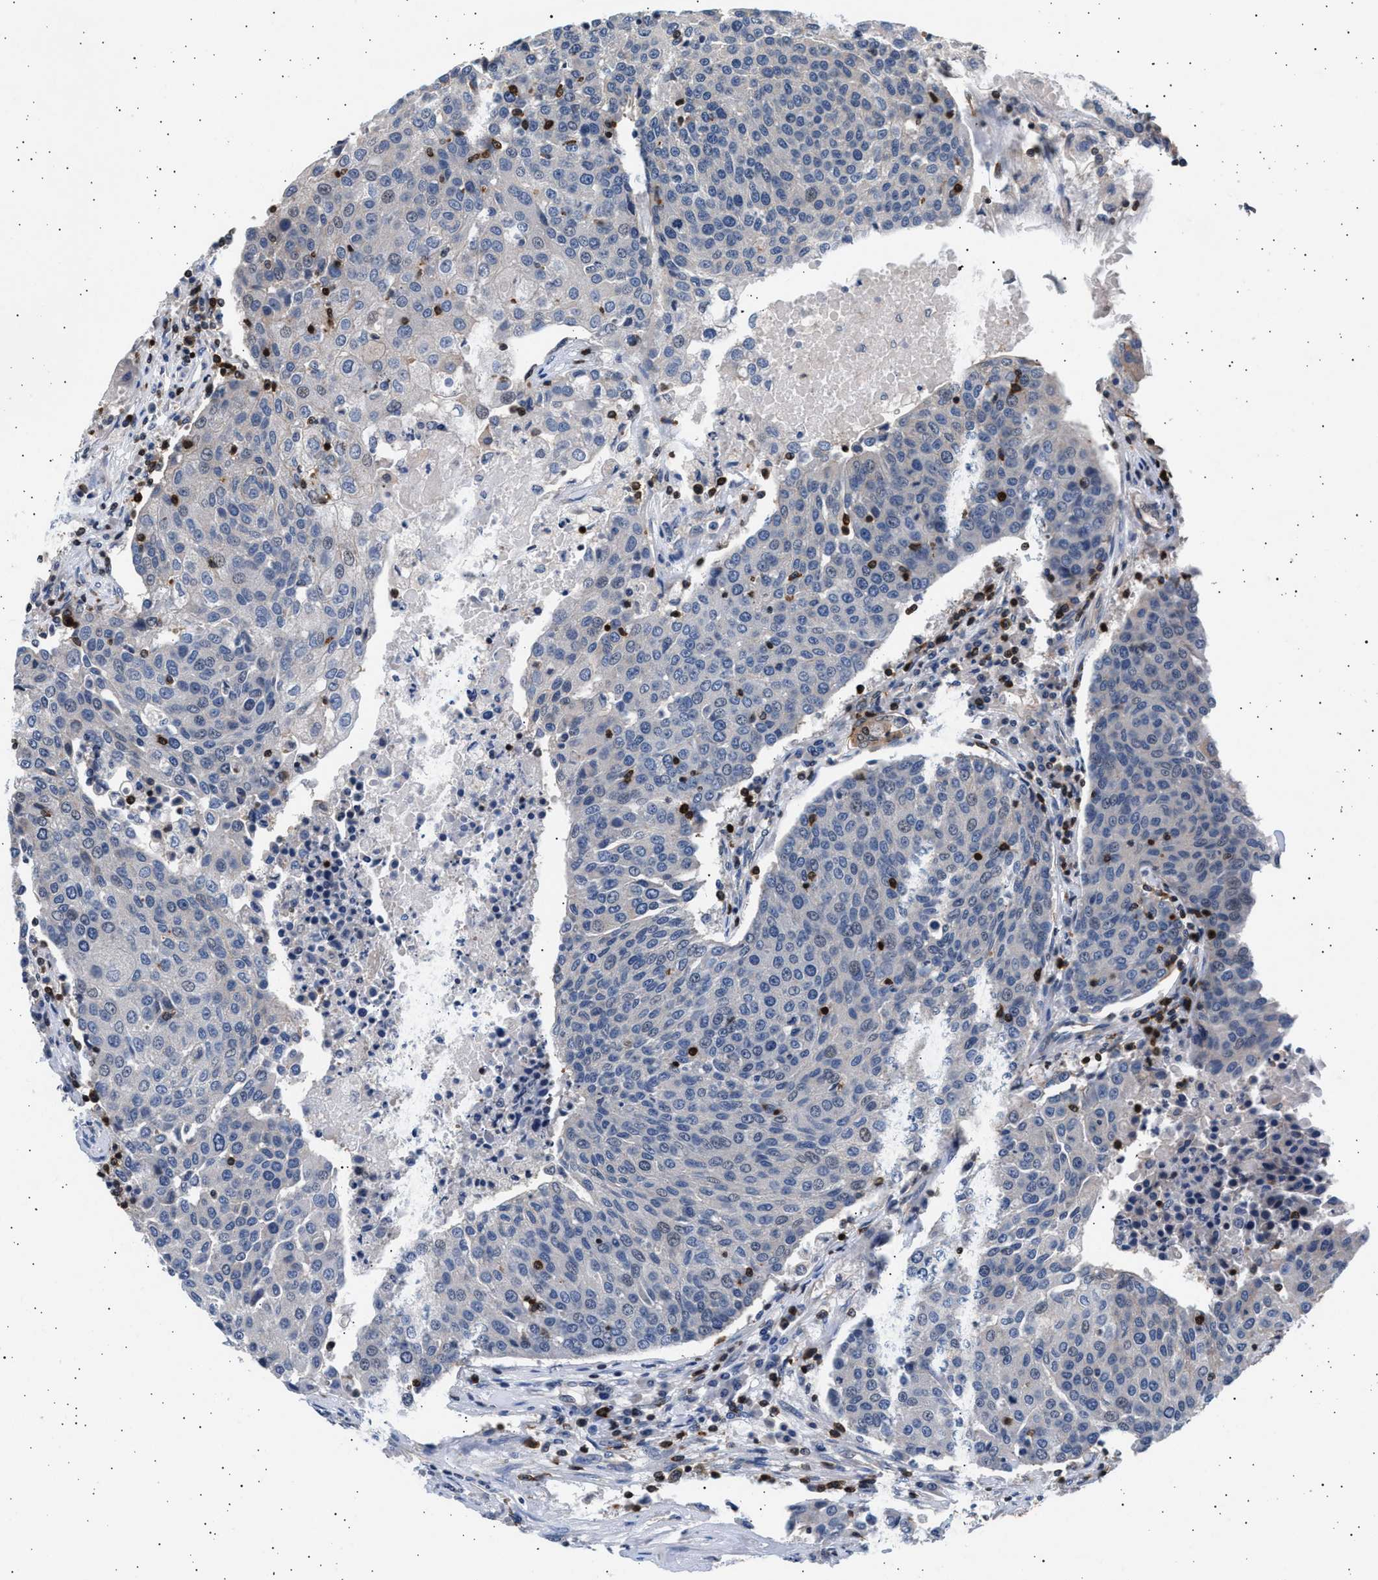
{"staining": {"intensity": "negative", "quantity": "none", "location": "none"}, "tissue": "urothelial cancer", "cell_type": "Tumor cells", "image_type": "cancer", "snomed": [{"axis": "morphology", "description": "Urothelial carcinoma, High grade"}, {"axis": "topography", "description": "Urinary bladder"}], "caption": "Immunohistochemistry (IHC) of human high-grade urothelial carcinoma displays no positivity in tumor cells.", "gene": "GRAP2", "patient": {"sex": "female", "age": 85}}